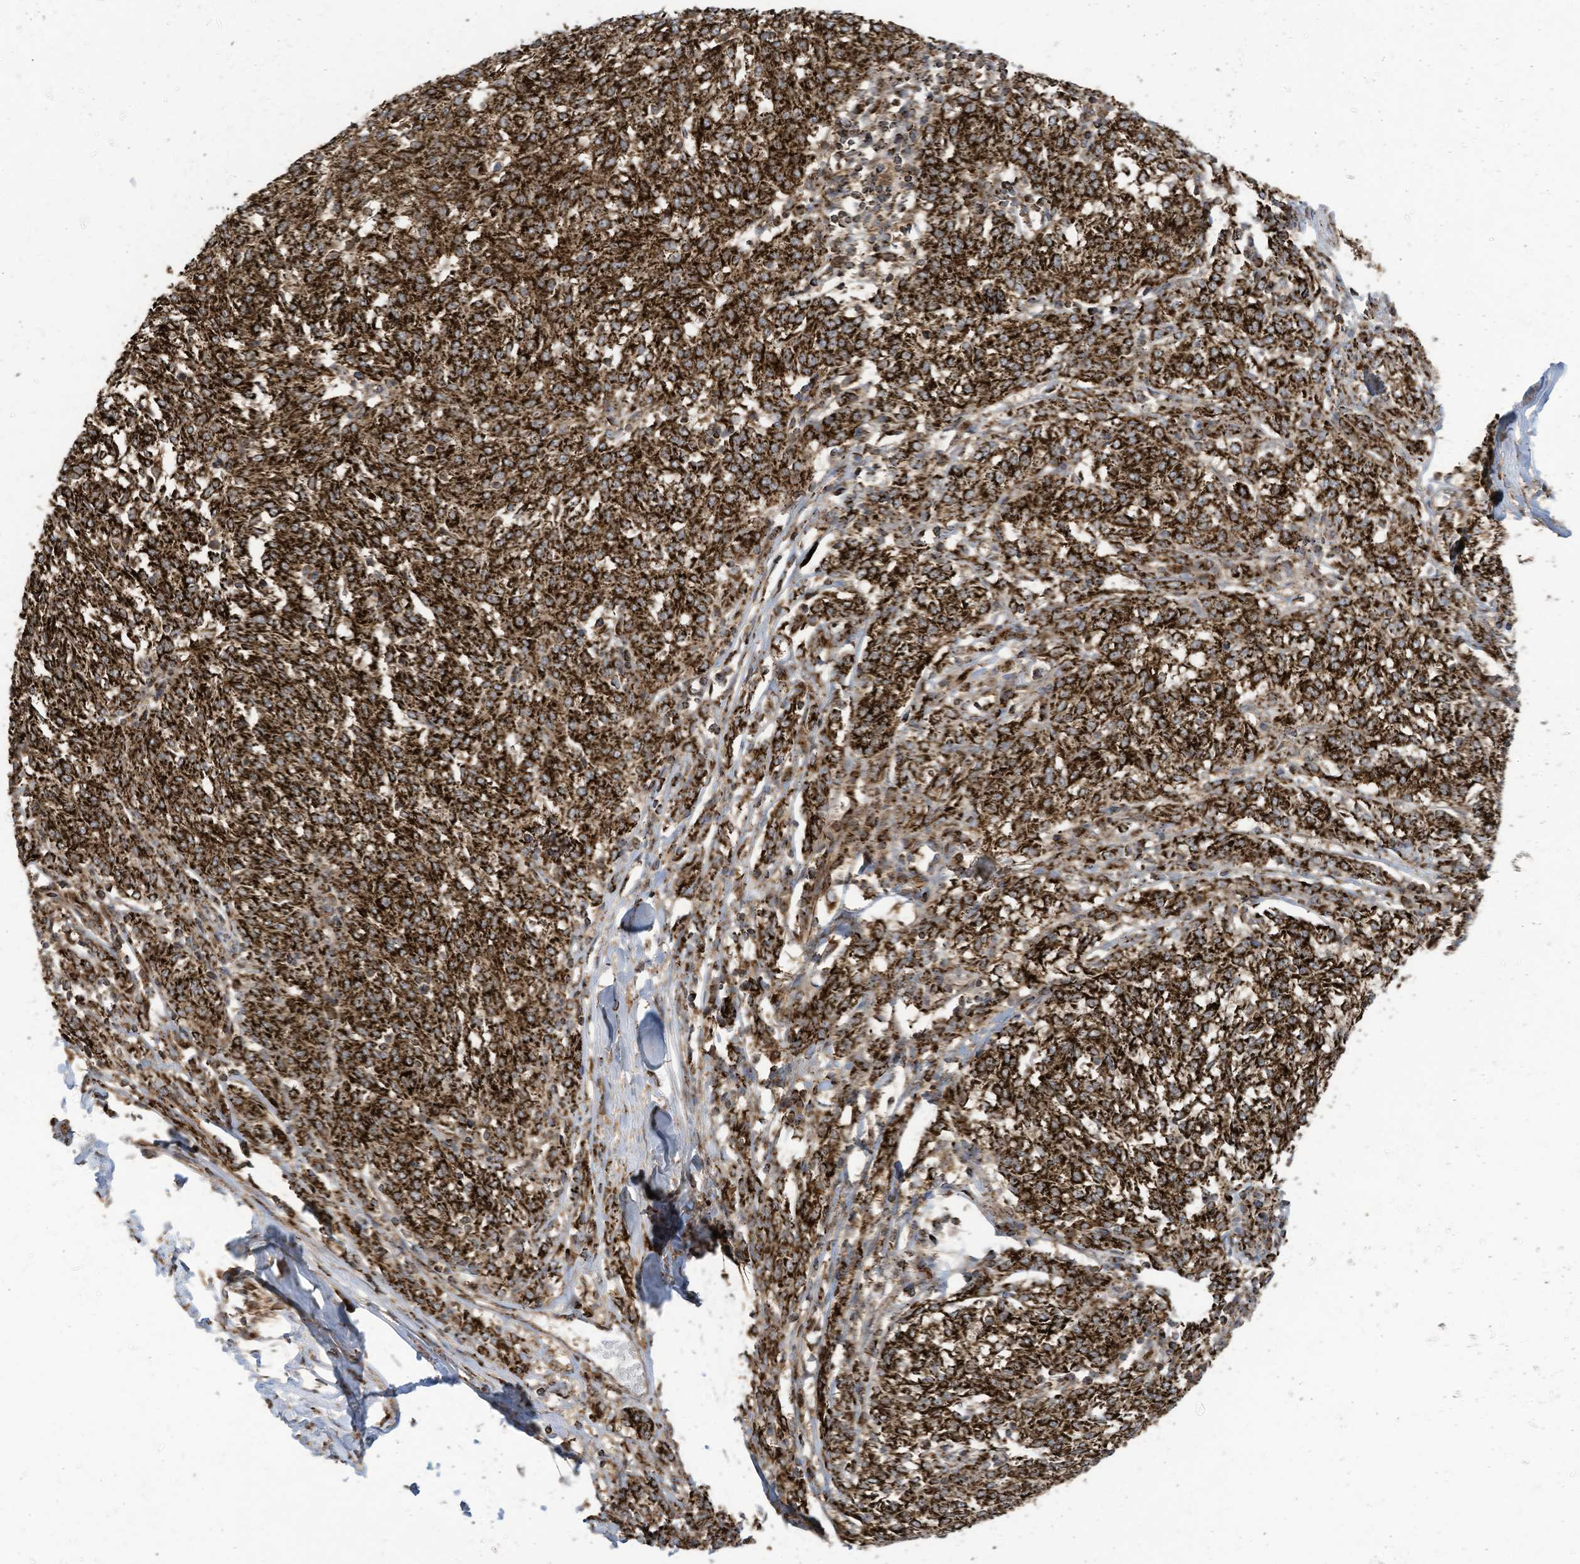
{"staining": {"intensity": "strong", "quantity": ">75%", "location": "cytoplasmic/membranous"}, "tissue": "melanoma", "cell_type": "Tumor cells", "image_type": "cancer", "snomed": [{"axis": "morphology", "description": "Malignant melanoma, NOS"}, {"axis": "topography", "description": "Skin"}], "caption": "IHC image of malignant melanoma stained for a protein (brown), which demonstrates high levels of strong cytoplasmic/membranous staining in about >75% of tumor cells.", "gene": "COX10", "patient": {"sex": "female", "age": 72}}